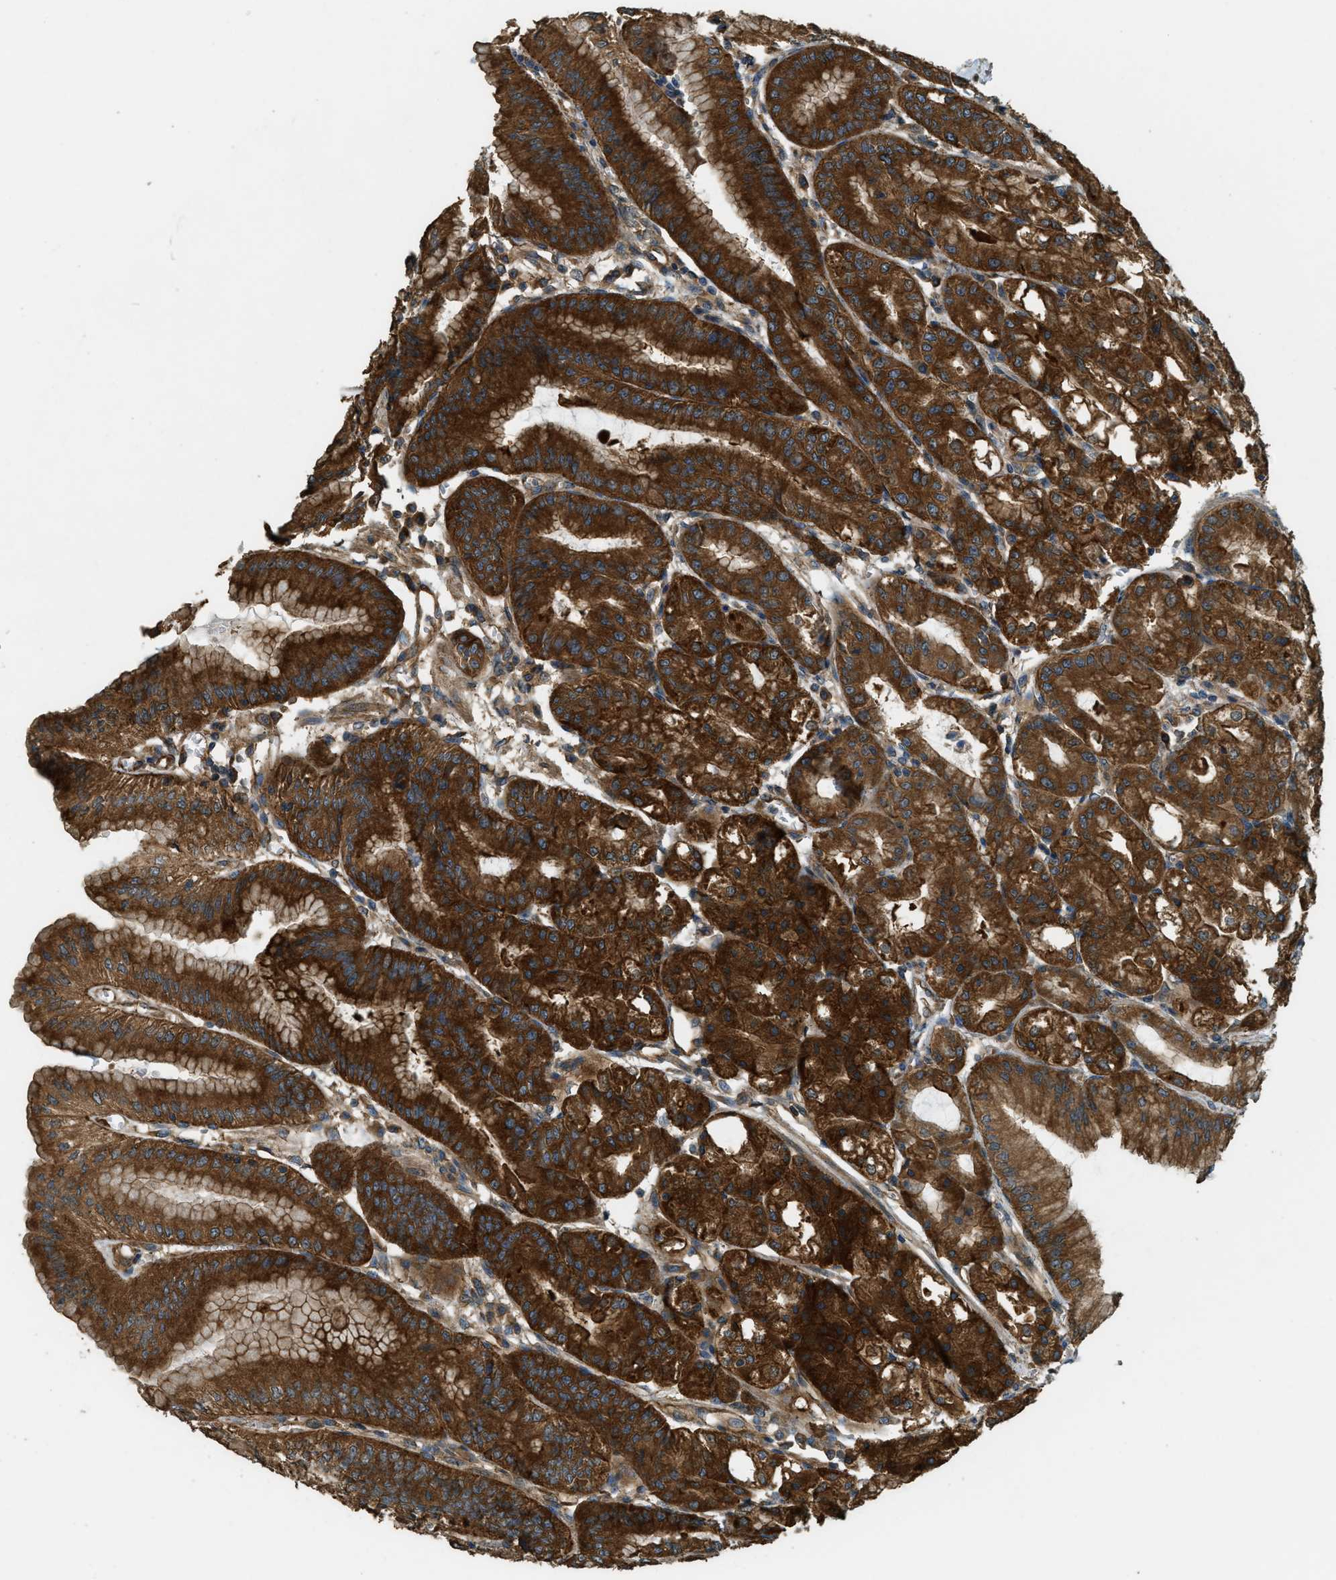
{"staining": {"intensity": "strong", "quantity": ">75%", "location": "cytoplasmic/membranous"}, "tissue": "stomach", "cell_type": "Glandular cells", "image_type": "normal", "snomed": [{"axis": "morphology", "description": "Normal tissue, NOS"}, {"axis": "topography", "description": "Stomach, lower"}], "caption": "Benign stomach exhibits strong cytoplasmic/membranous positivity in about >75% of glandular cells The staining was performed using DAB, with brown indicating positive protein expression. Nuclei are stained blue with hematoxylin..", "gene": "MARS1", "patient": {"sex": "male", "age": 71}}